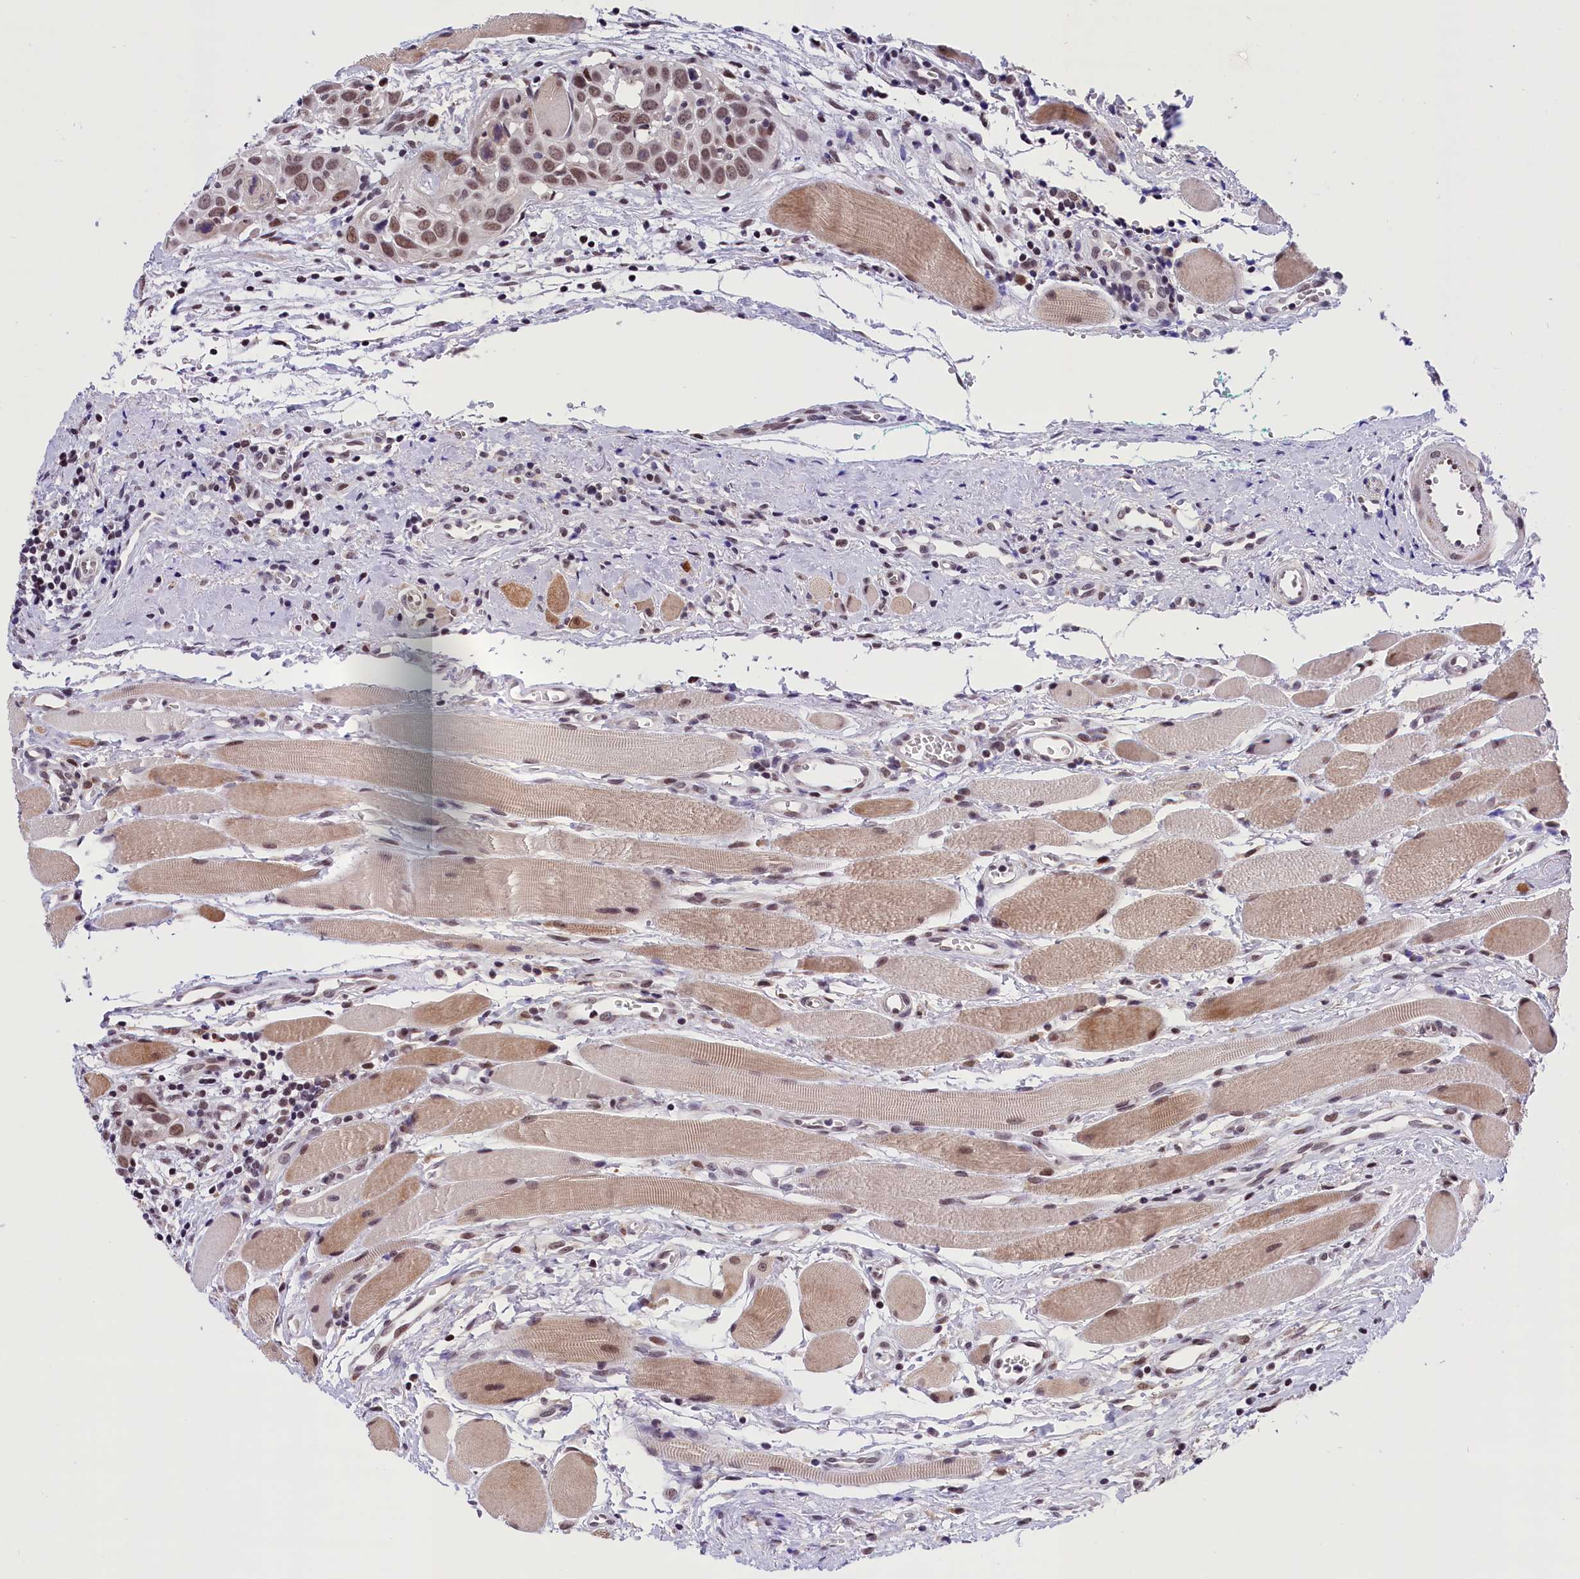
{"staining": {"intensity": "moderate", "quantity": ">75%", "location": "nuclear"}, "tissue": "head and neck cancer", "cell_type": "Tumor cells", "image_type": "cancer", "snomed": [{"axis": "morphology", "description": "Squamous cell carcinoma, NOS"}, {"axis": "topography", "description": "Oral tissue"}, {"axis": "topography", "description": "Head-Neck"}], "caption": "Moderate nuclear positivity is identified in approximately >75% of tumor cells in head and neck cancer. (DAB IHC with brightfield microscopy, high magnification).", "gene": "CDYL2", "patient": {"sex": "female", "age": 50}}